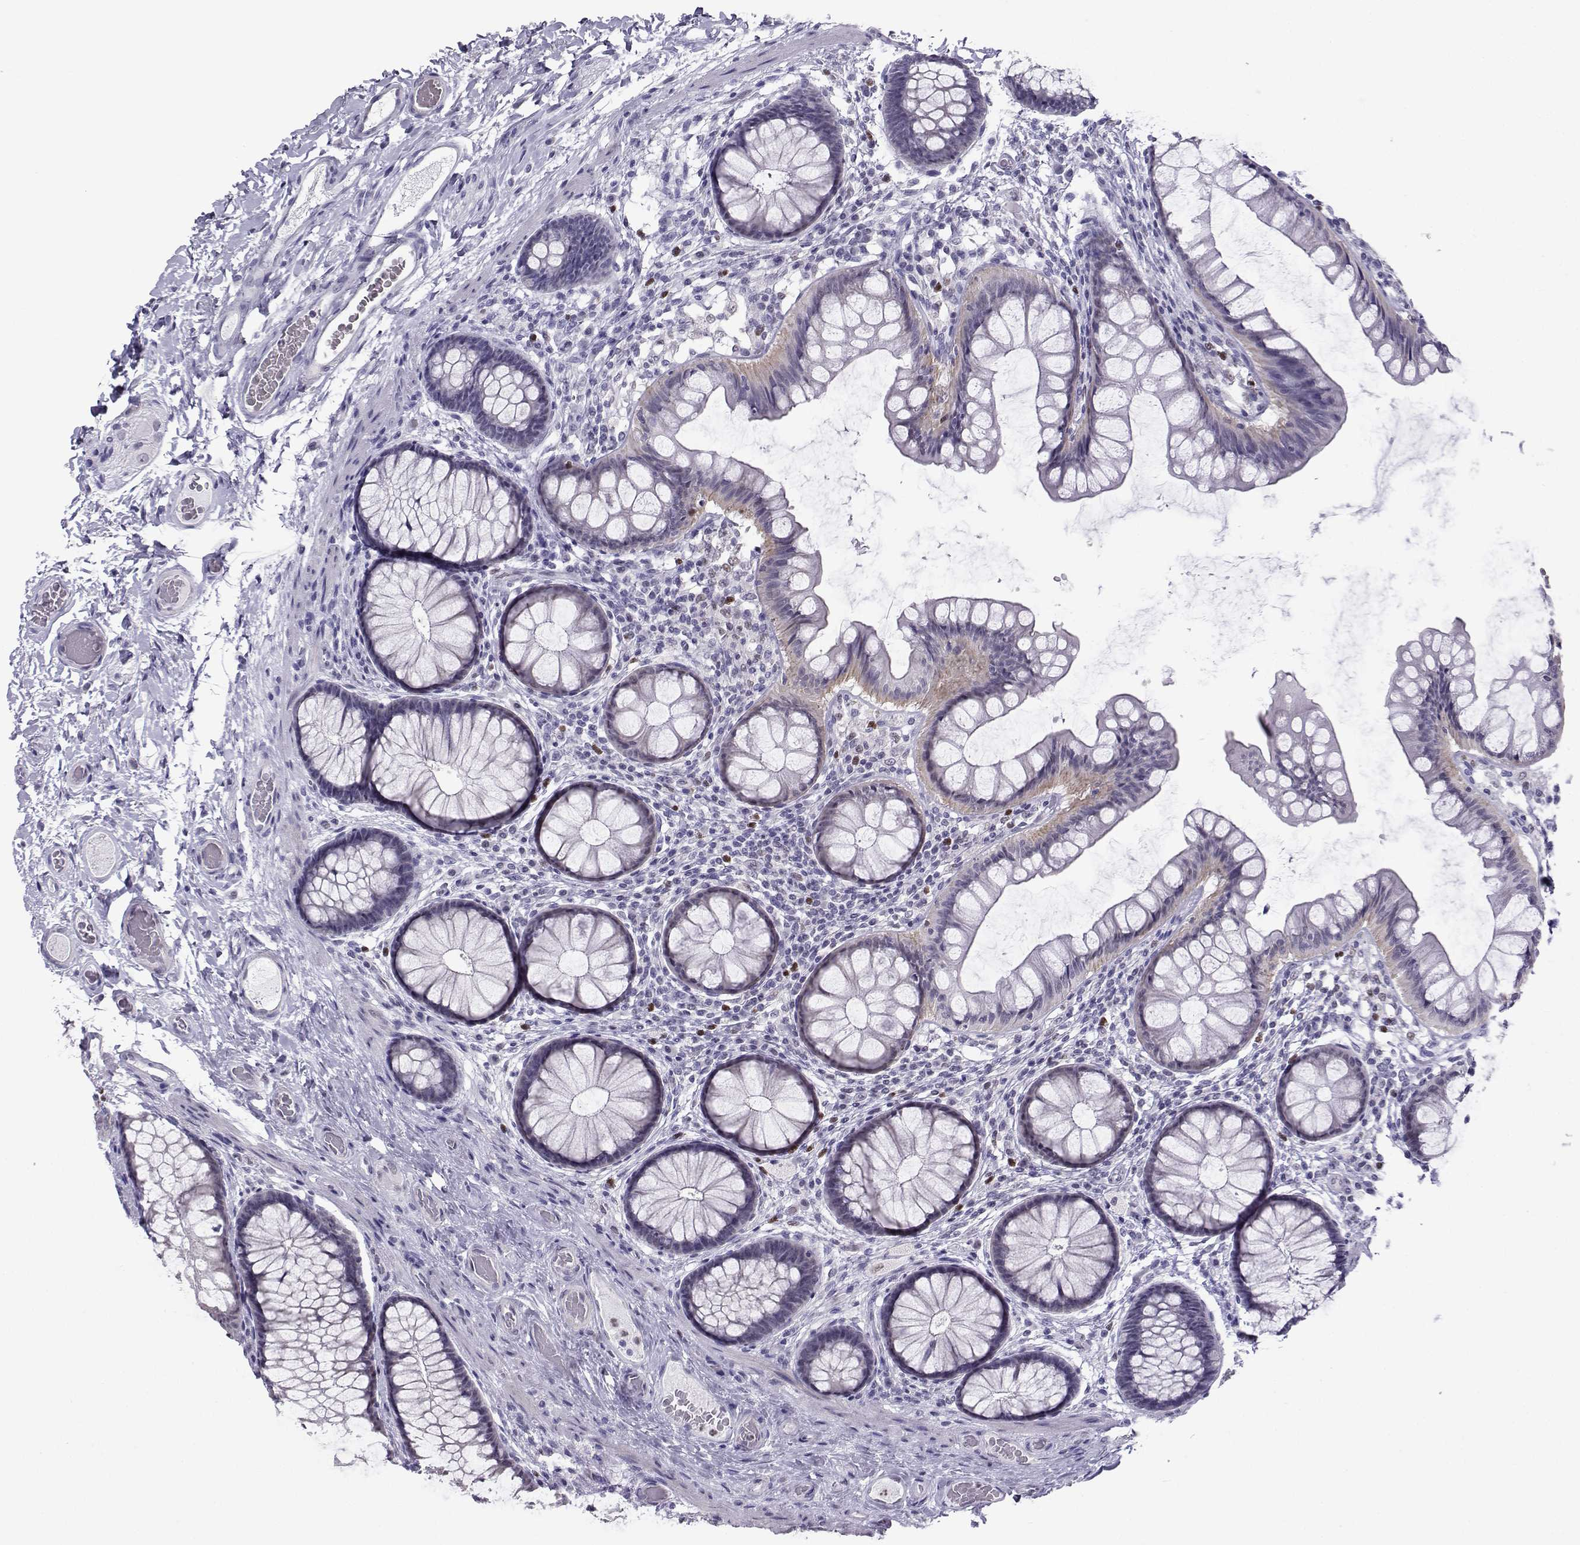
{"staining": {"intensity": "negative", "quantity": "none", "location": "none"}, "tissue": "colon", "cell_type": "Endothelial cells", "image_type": "normal", "snomed": [{"axis": "morphology", "description": "Normal tissue, NOS"}, {"axis": "topography", "description": "Colon"}], "caption": "Immunohistochemical staining of unremarkable human colon exhibits no significant expression in endothelial cells.", "gene": "TEDC2", "patient": {"sex": "female", "age": 65}}